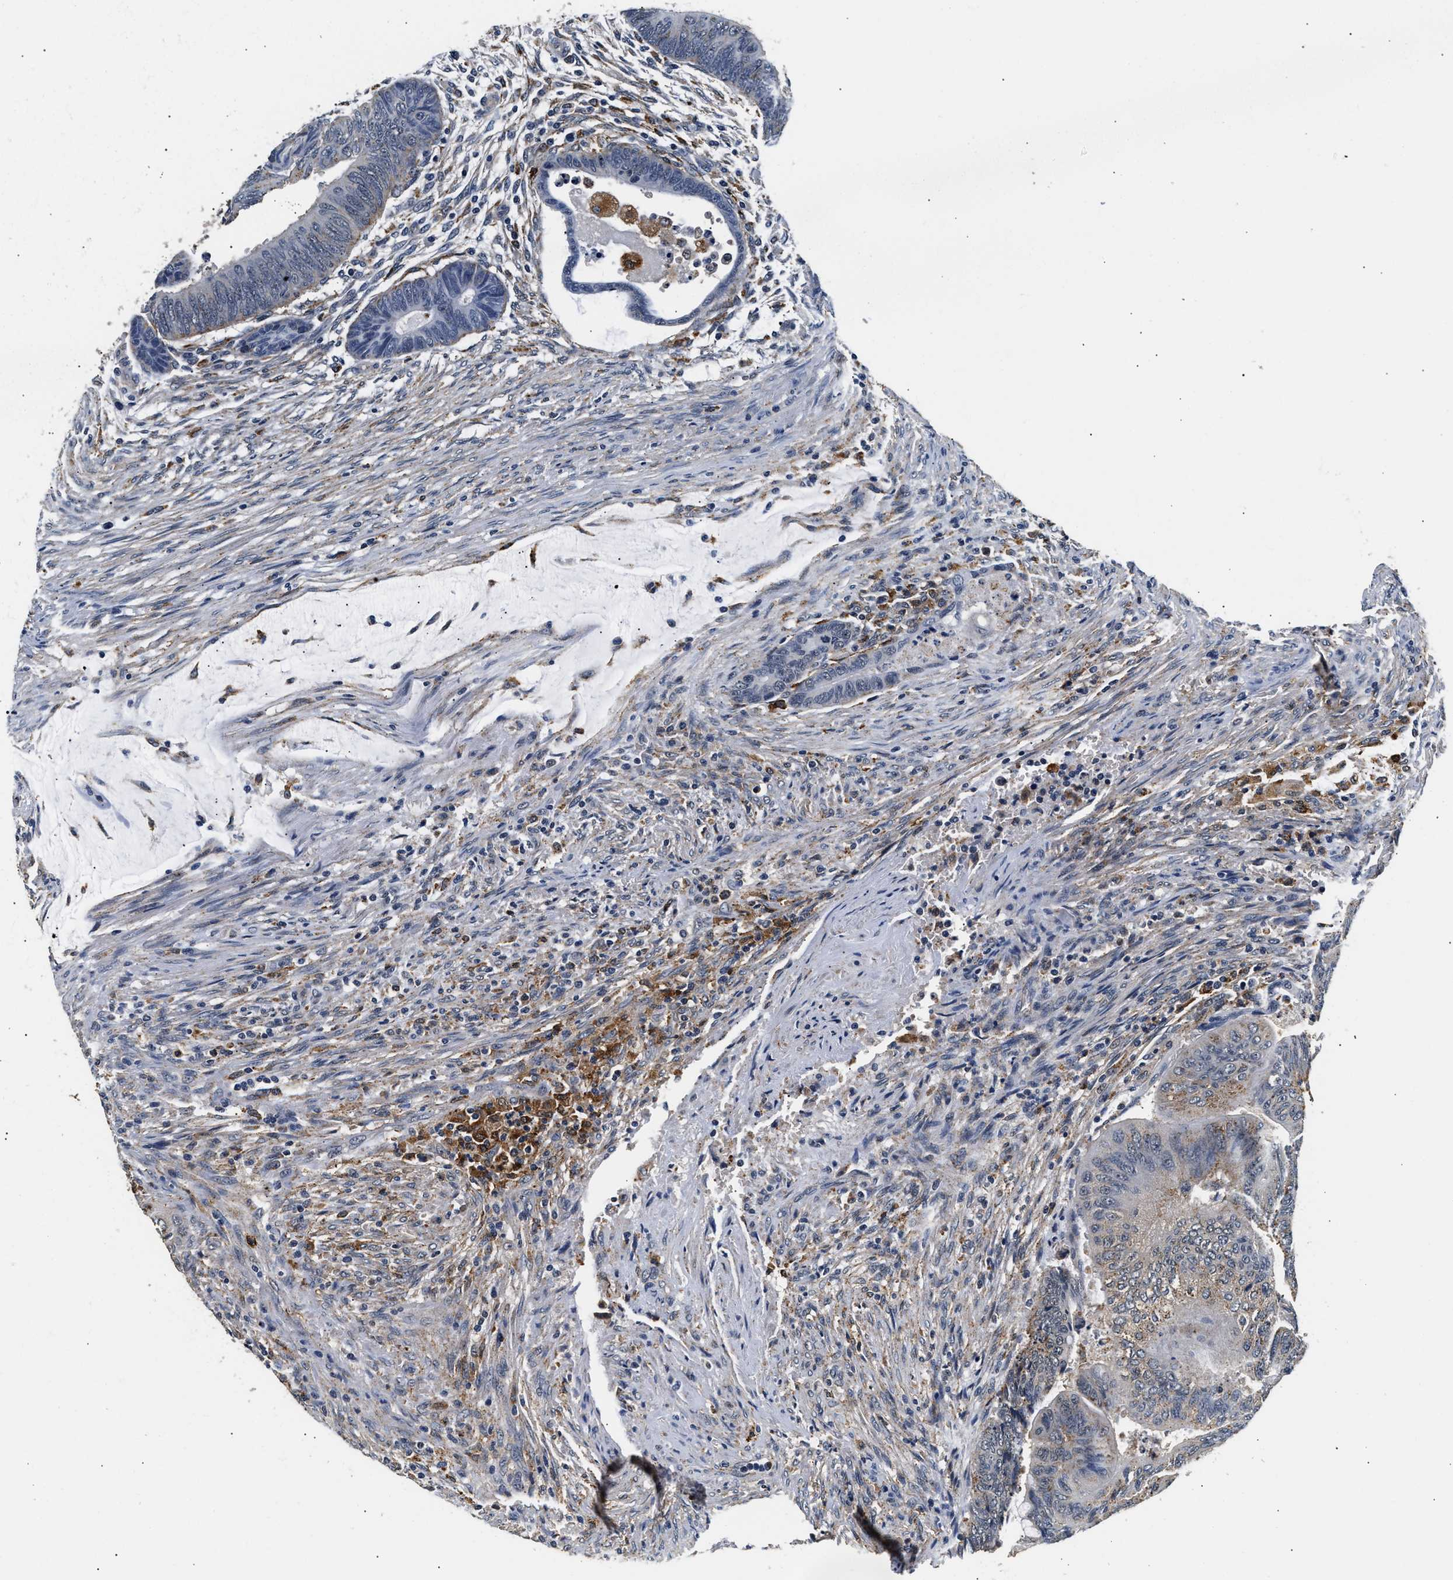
{"staining": {"intensity": "weak", "quantity": "<25%", "location": "cytoplasmic/membranous"}, "tissue": "colorectal cancer", "cell_type": "Tumor cells", "image_type": "cancer", "snomed": [{"axis": "morphology", "description": "Normal tissue, NOS"}, {"axis": "morphology", "description": "Adenocarcinoma, NOS"}, {"axis": "topography", "description": "Rectum"}, {"axis": "topography", "description": "Peripheral nerve tissue"}], "caption": "This photomicrograph is of adenocarcinoma (colorectal) stained with immunohistochemistry to label a protein in brown with the nuclei are counter-stained blue. There is no positivity in tumor cells. The staining is performed using DAB (3,3'-diaminobenzidine) brown chromogen with nuclei counter-stained in using hematoxylin.", "gene": "SMU1", "patient": {"sex": "male", "age": 92}}